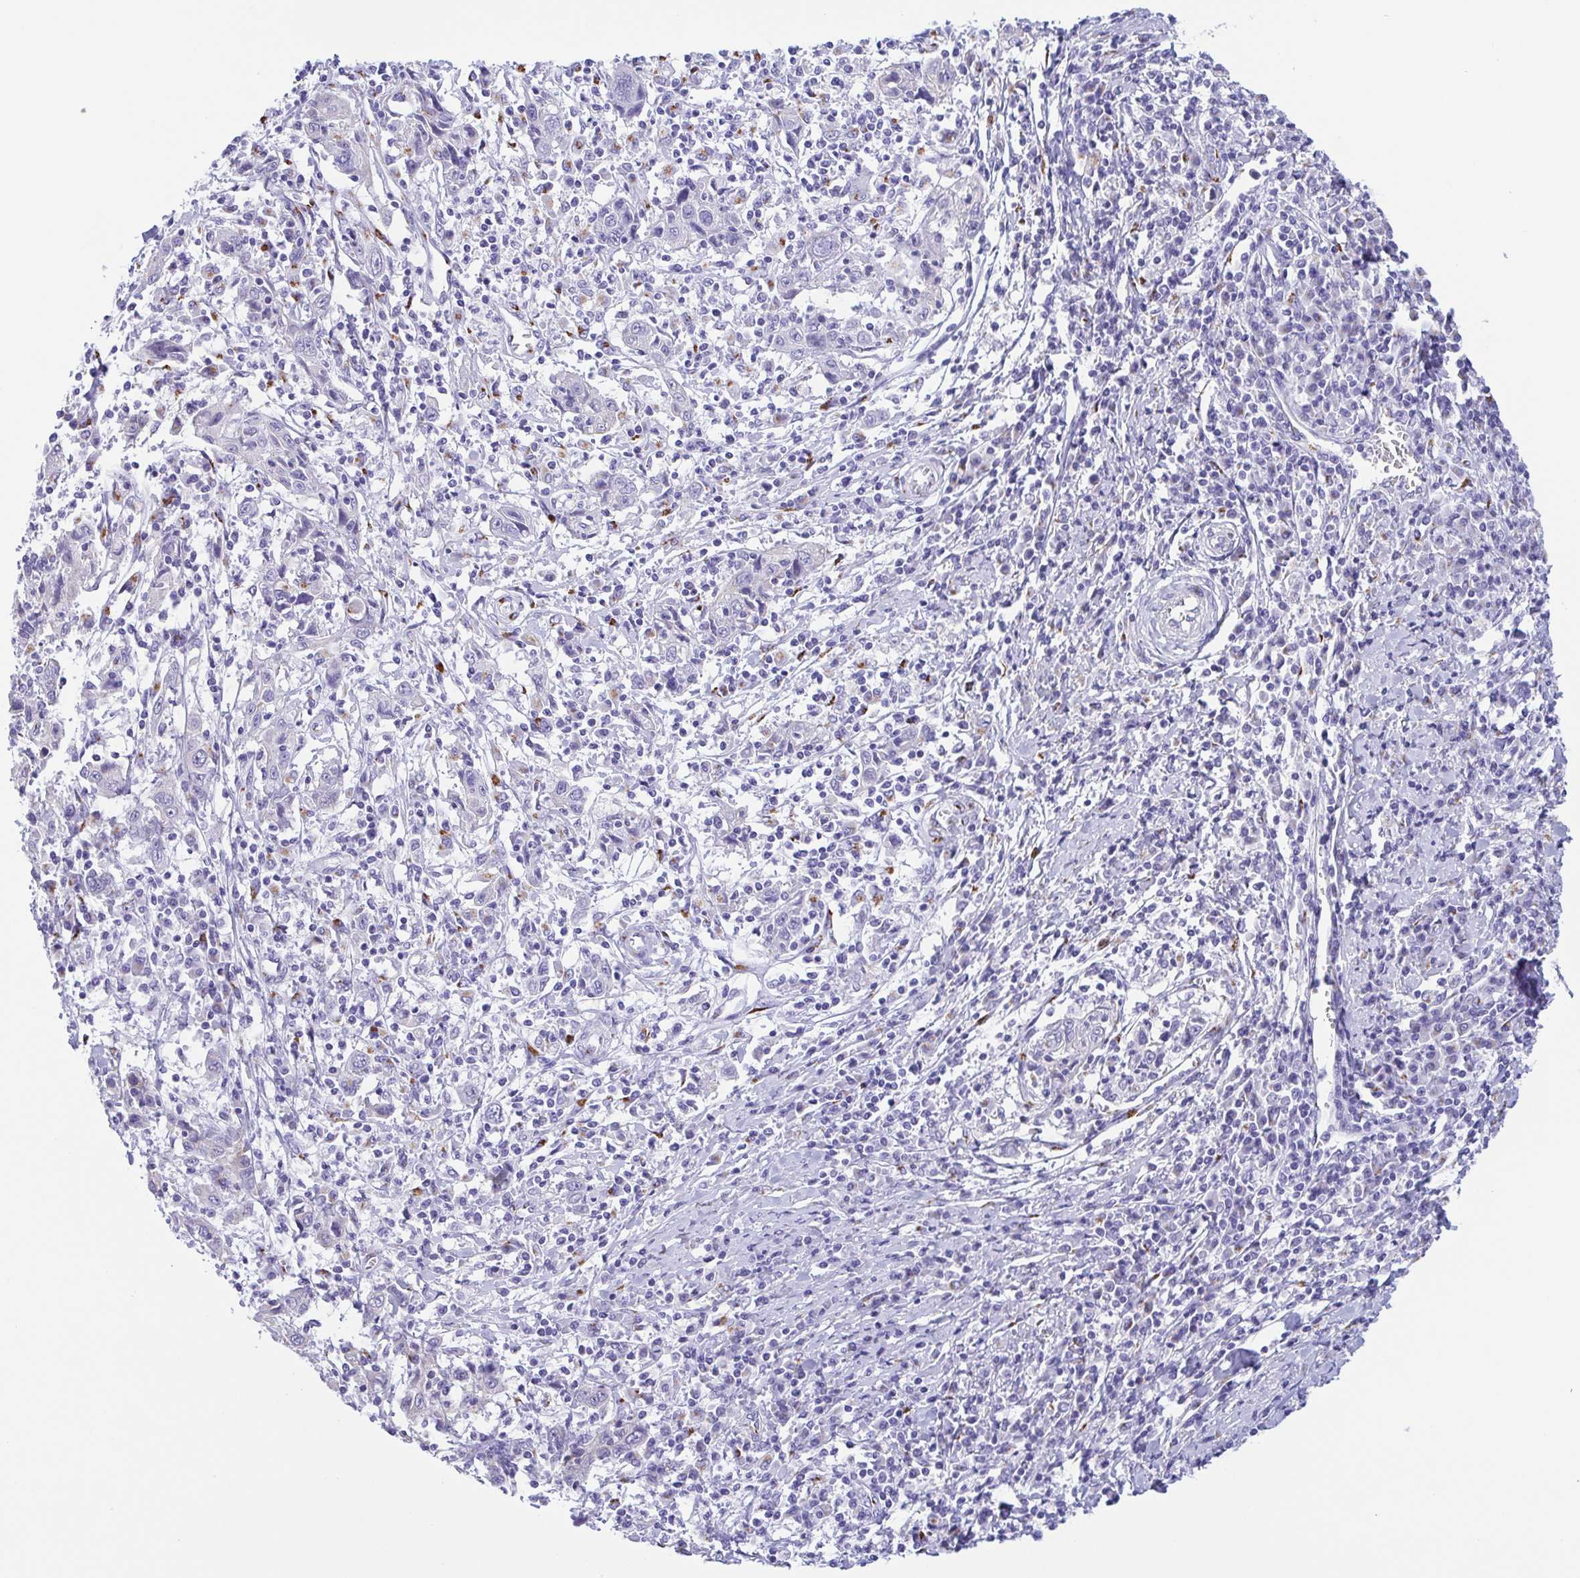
{"staining": {"intensity": "negative", "quantity": "none", "location": "none"}, "tissue": "cervical cancer", "cell_type": "Tumor cells", "image_type": "cancer", "snomed": [{"axis": "morphology", "description": "Squamous cell carcinoma, NOS"}, {"axis": "topography", "description": "Cervix"}], "caption": "IHC of human cervical cancer (squamous cell carcinoma) displays no staining in tumor cells.", "gene": "SULT1B1", "patient": {"sex": "female", "age": 46}}